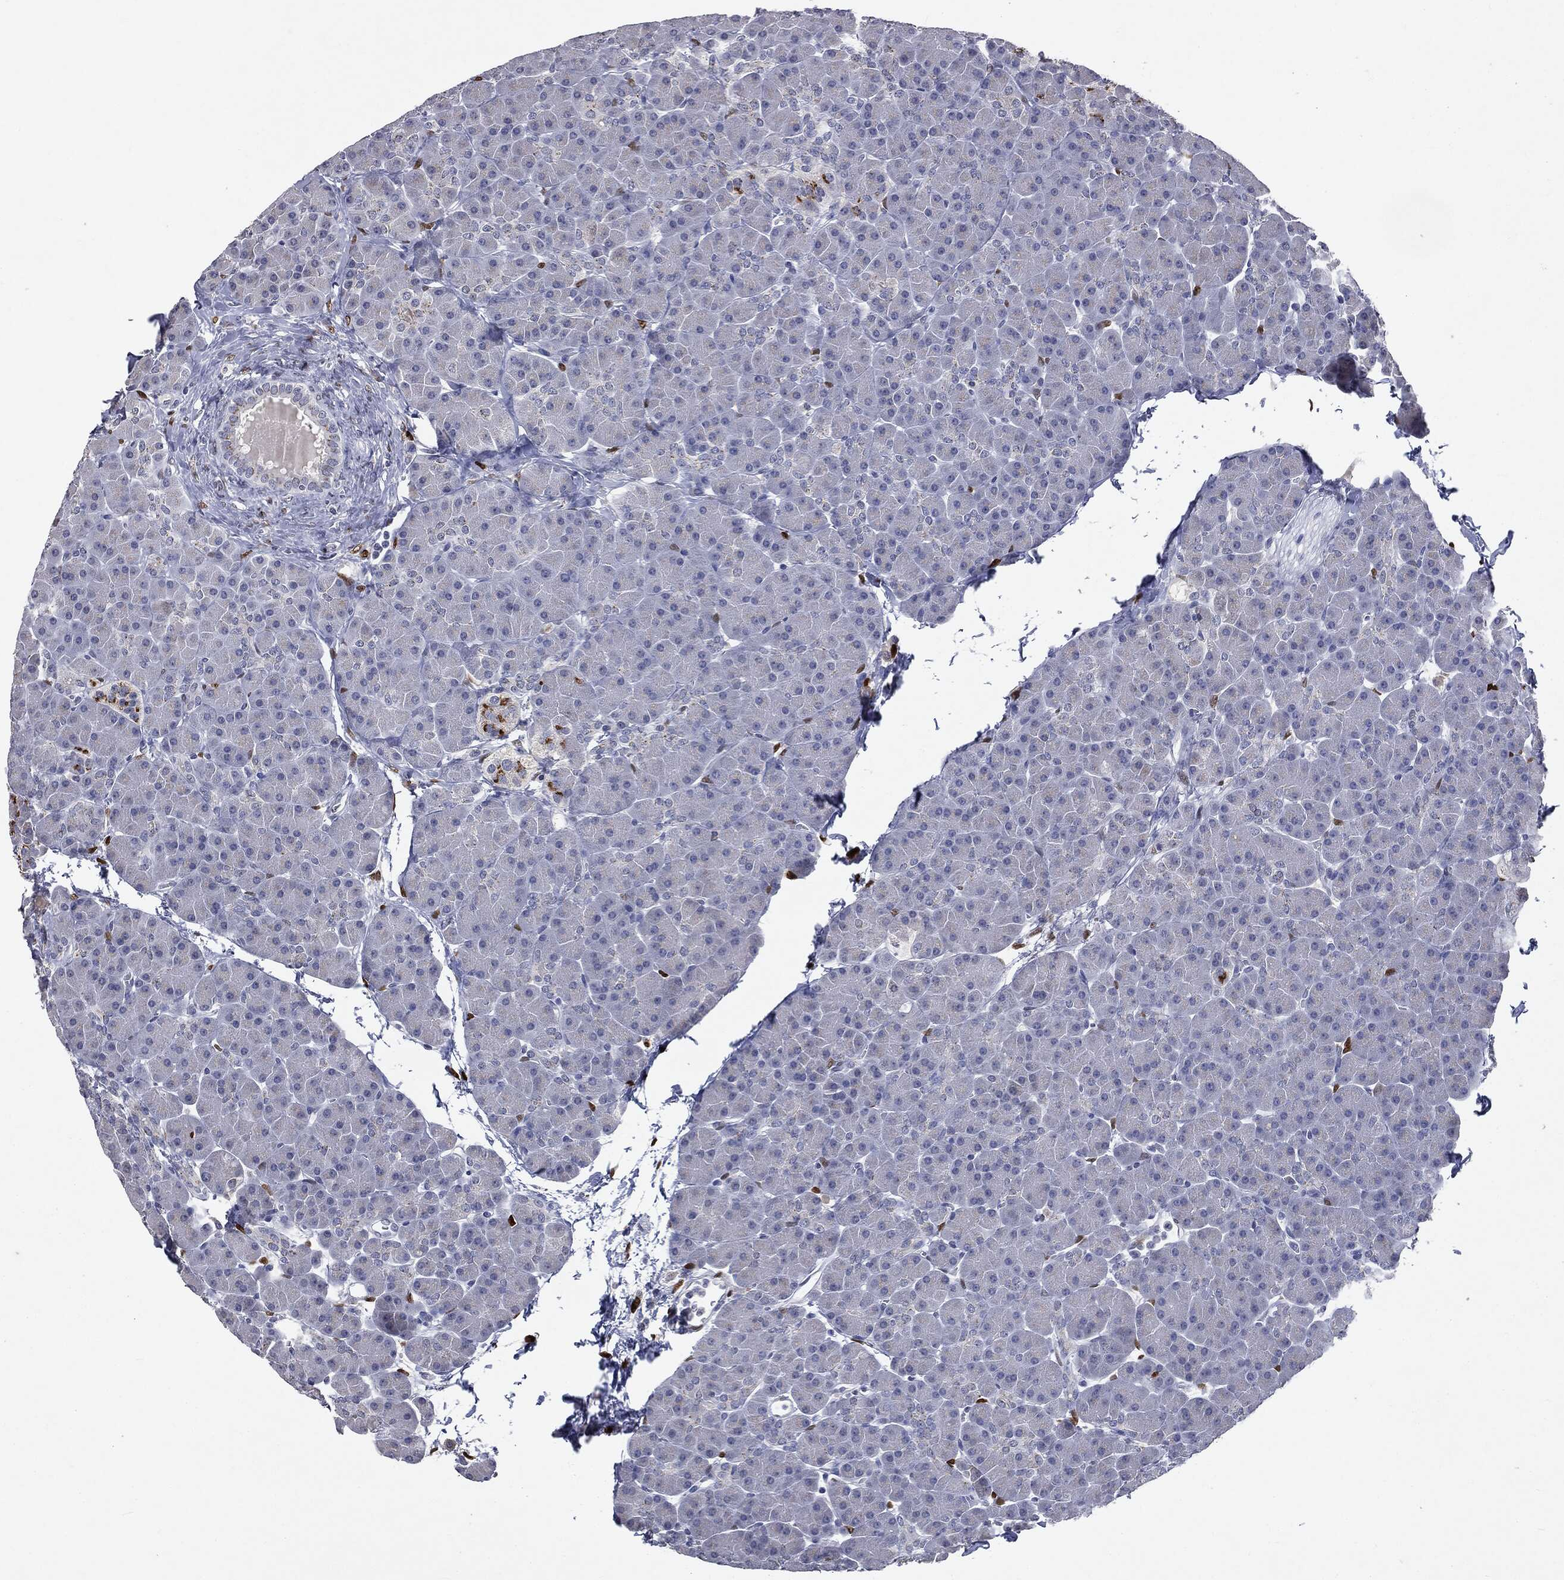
{"staining": {"intensity": "negative", "quantity": "none", "location": "none"}, "tissue": "pancreas", "cell_type": "Exocrine glandular cells", "image_type": "normal", "snomed": [{"axis": "morphology", "description": "Normal tissue, NOS"}, {"axis": "topography", "description": "Pancreas"}], "caption": "This is an immunohistochemistry (IHC) micrograph of benign pancreas. There is no staining in exocrine glandular cells.", "gene": "CASD1", "patient": {"sex": "female", "age": 44}}